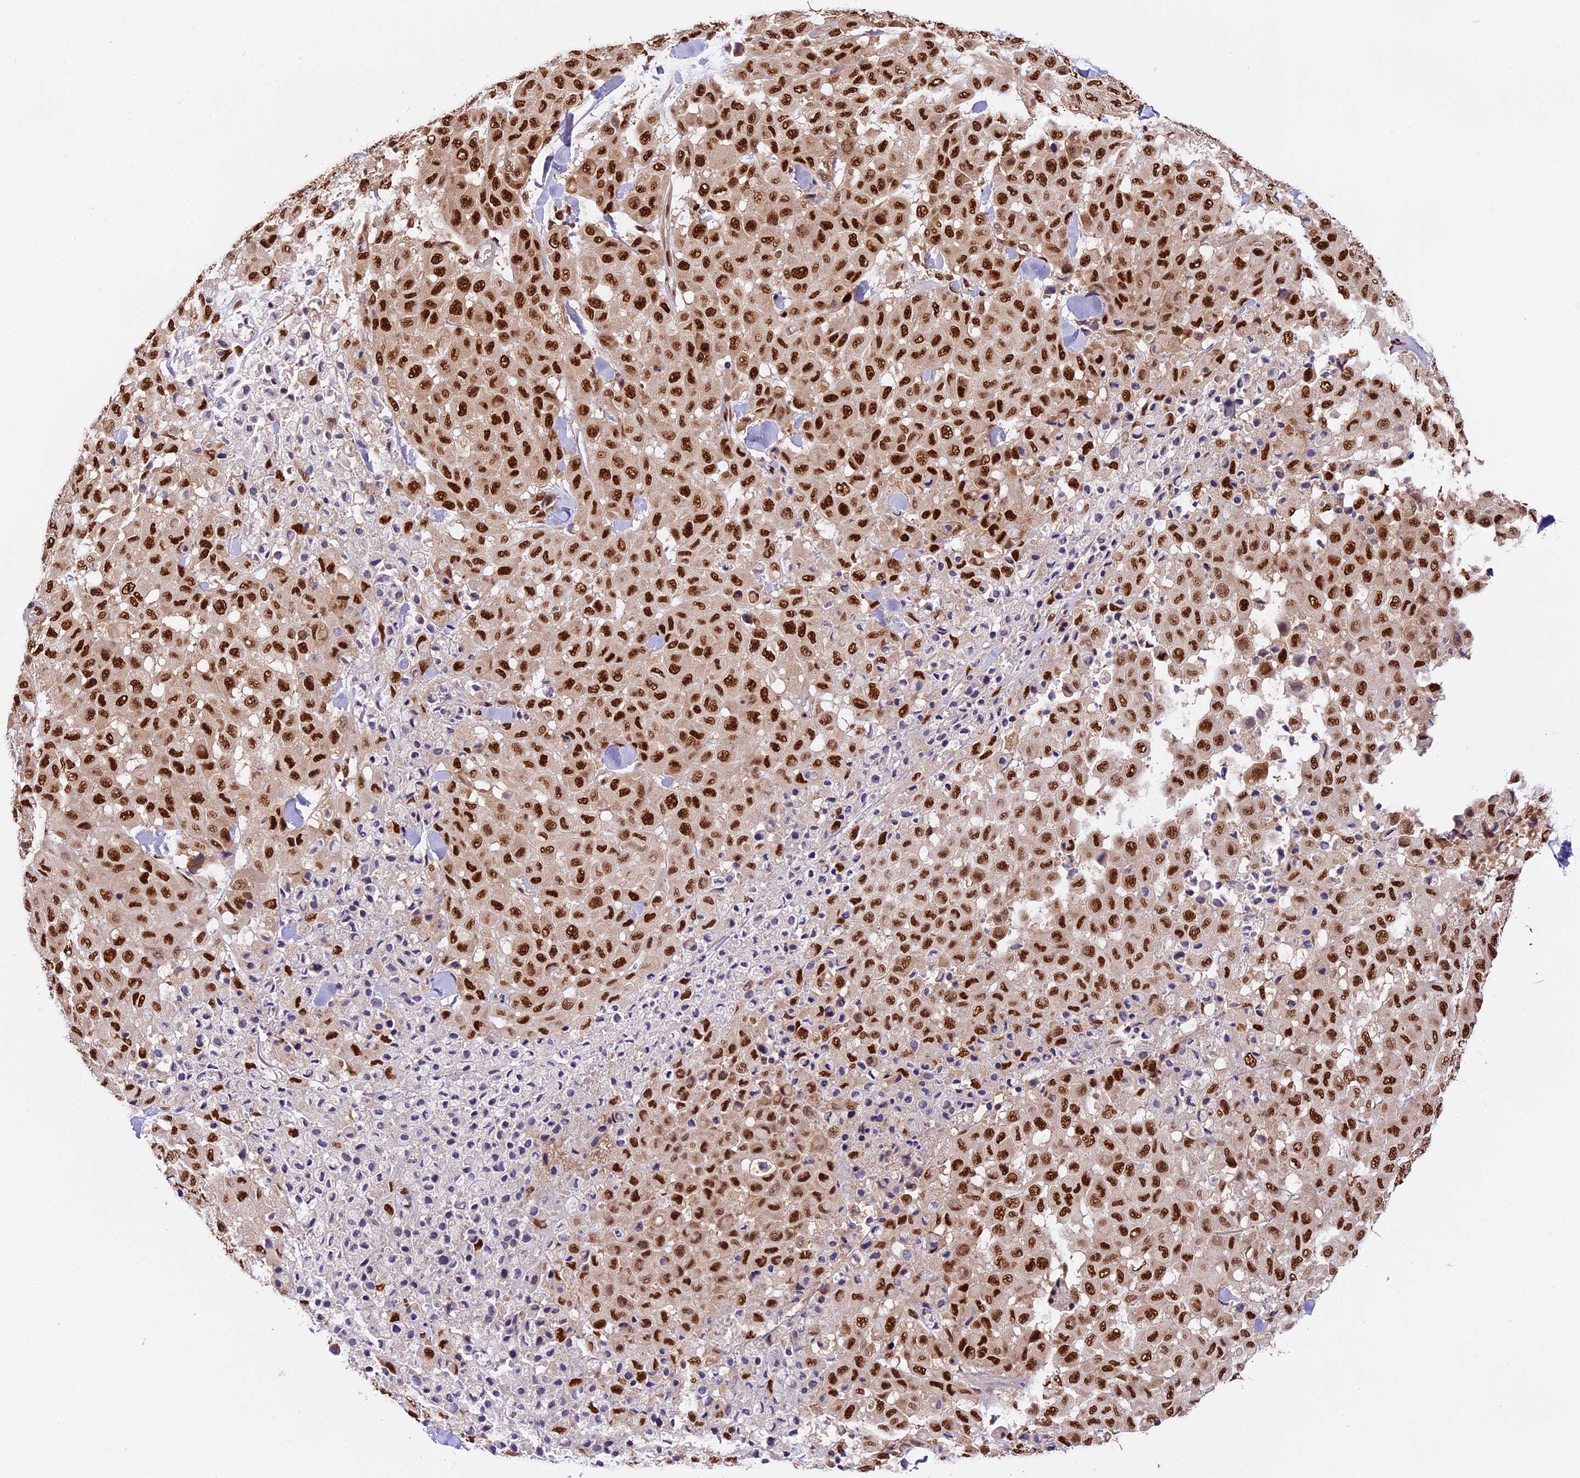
{"staining": {"intensity": "strong", "quantity": ">75%", "location": "nuclear"}, "tissue": "melanoma", "cell_type": "Tumor cells", "image_type": "cancer", "snomed": [{"axis": "morphology", "description": "Malignant melanoma, Metastatic site"}, {"axis": "topography", "description": "Skin"}], "caption": "The image exhibits staining of malignant melanoma (metastatic site), revealing strong nuclear protein positivity (brown color) within tumor cells.", "gene": "RAMAC", "patient": {"sex": "female", "age": 81}}